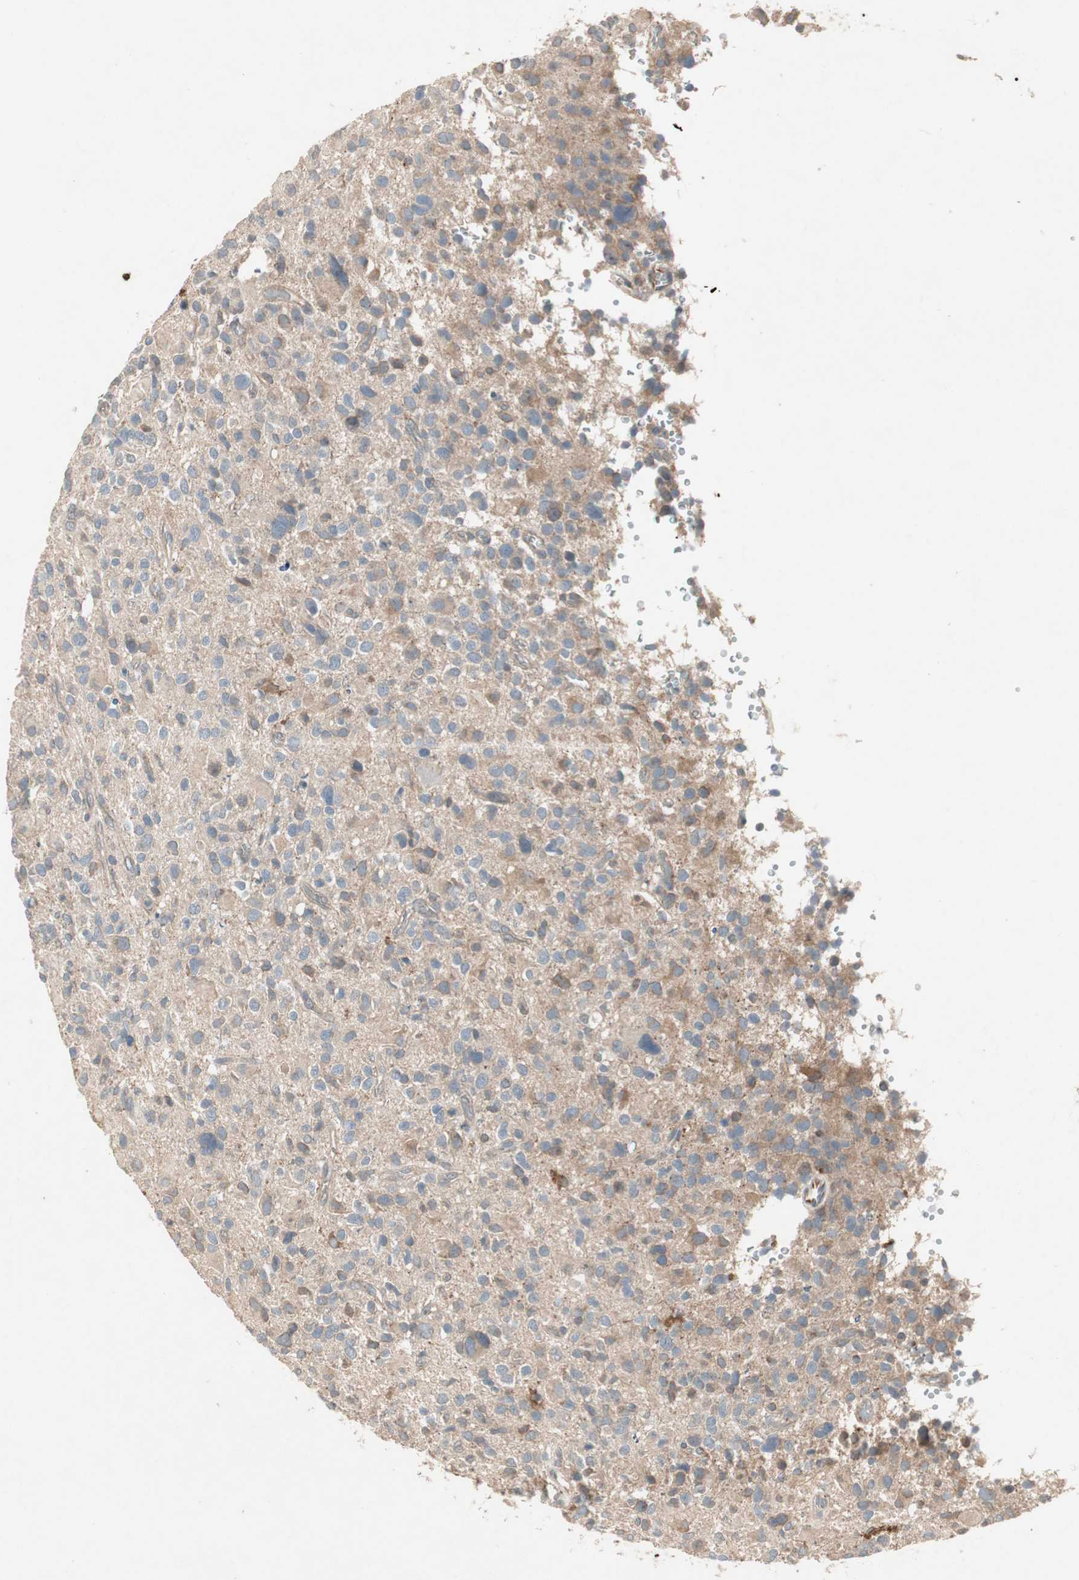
{"staining": {"intensity": "weak", "quantity": "<25%", "location": "cytoplasmic/membranous"}, "tissue": "glioma", "cell_type": "Tumor cells", "image_type": "cancer", "snomed": [{"axis": "morphology", "description": "Glioma, malignant, High grade"}, {"axis": "topography", "description": "Brain"}], "caption": "Immunohistochemistry (IHC) micrograph of neoplastic tissue: glioma stained with DAB (3,3'-diaminobenzidine) demonstrates no significant protein staining in tumor cells.", "gene": "JMJD7-PLA2G4B", "patient": {"sex": "male", "age": 48}}